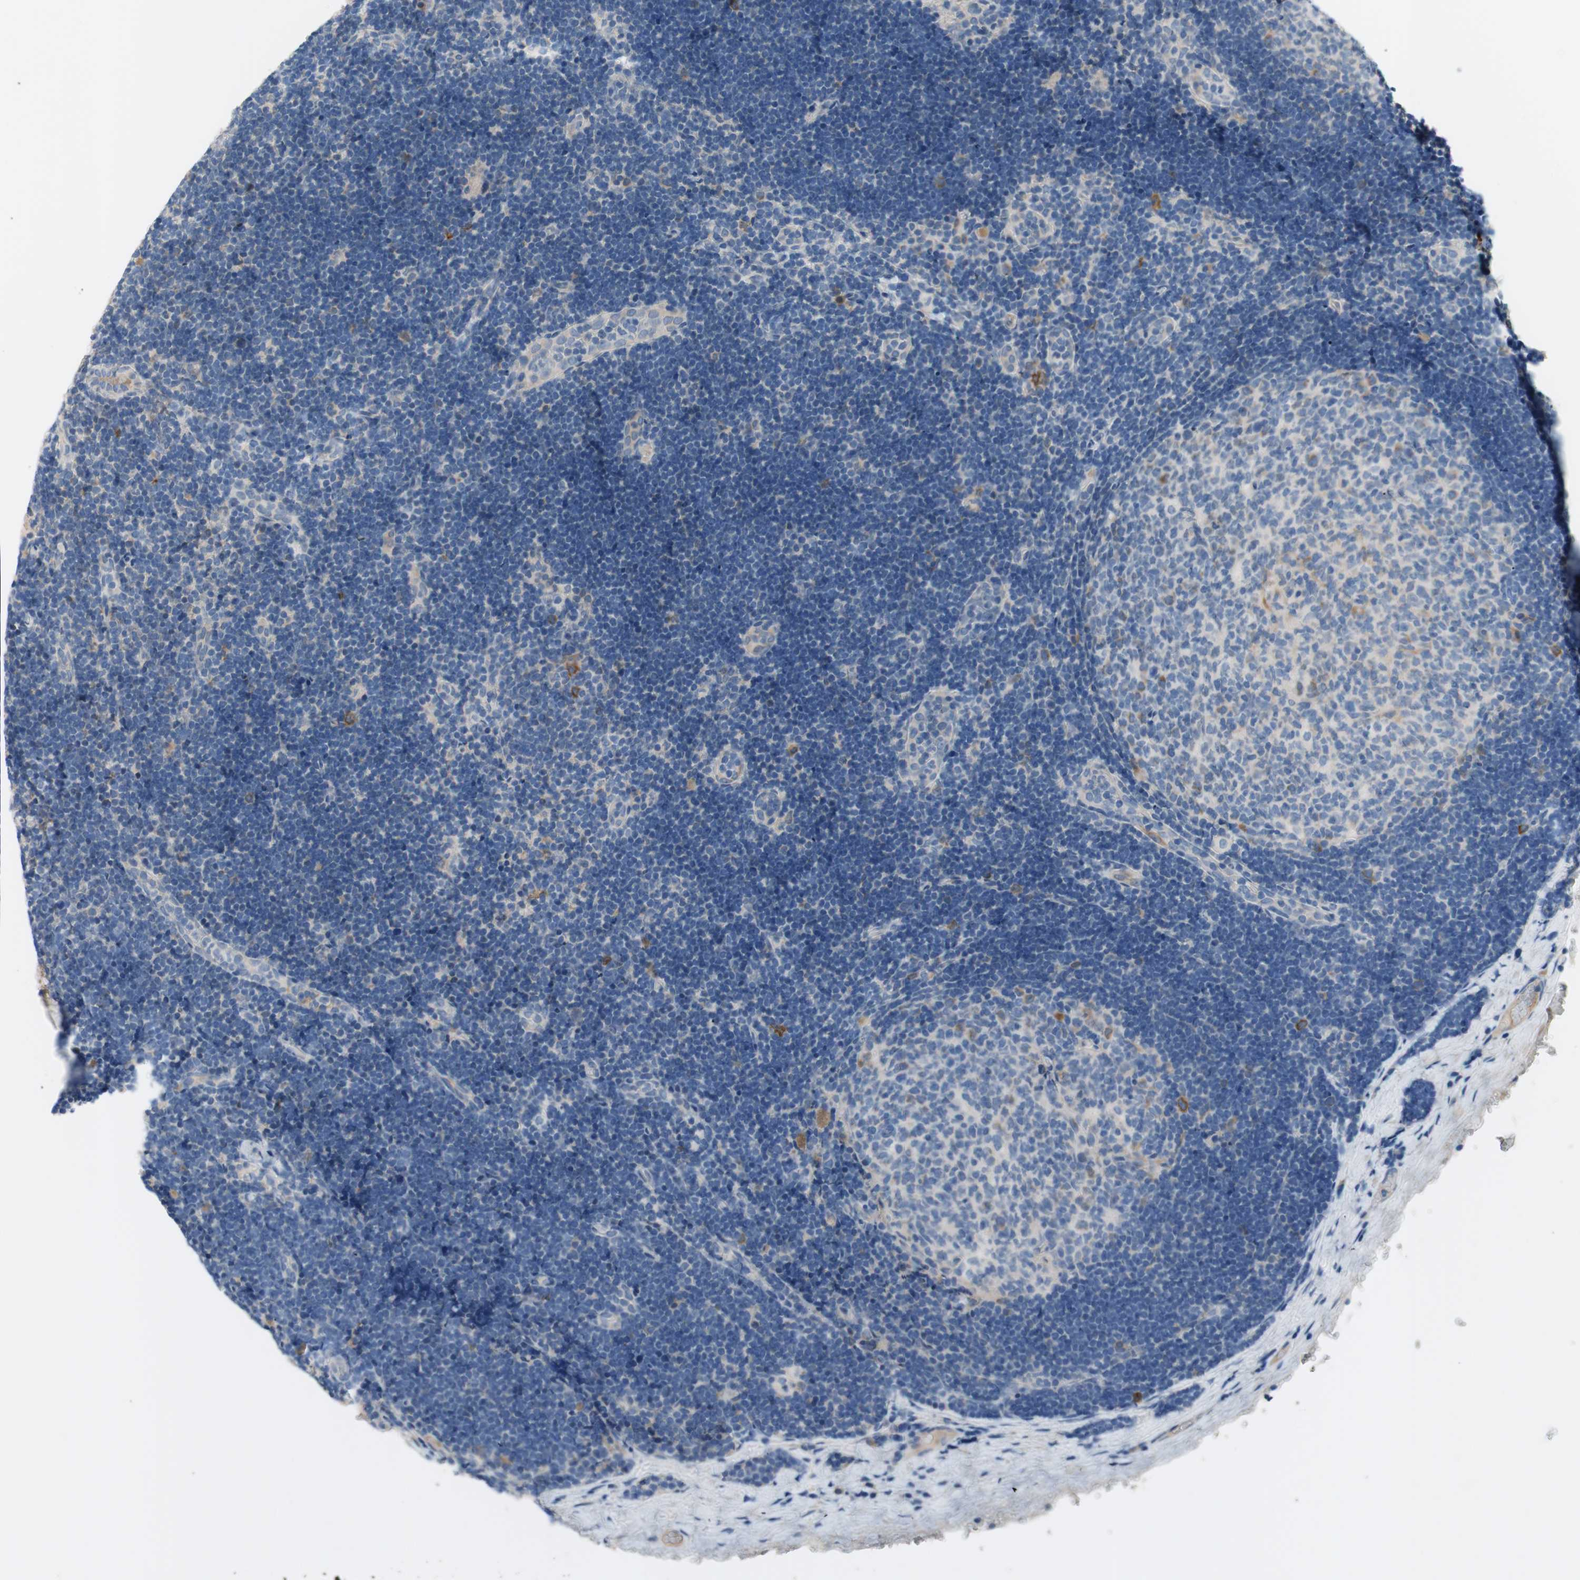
{"staining": {"intensity": "negative", "quantity": "none", "location": "none"}, "tissue": "lymph node", "cell_type": "Germinal center cells", "image_type": "normal", "snomed": [{"axis": "morphology", "description": "Normal tissue, NOS"}, {"axis": "topography", "description": "Lymph node"}], "caption": "Germinal center cells show no significant protein expression in normal lymph node. (DAB (3,3'-diaminobenzidine) immunohistochemistry (IHC) visualized using brightfield microscopy, high magnification).", "gene": "FDFT1", "patient": {"sex": "female", "age": 14}}